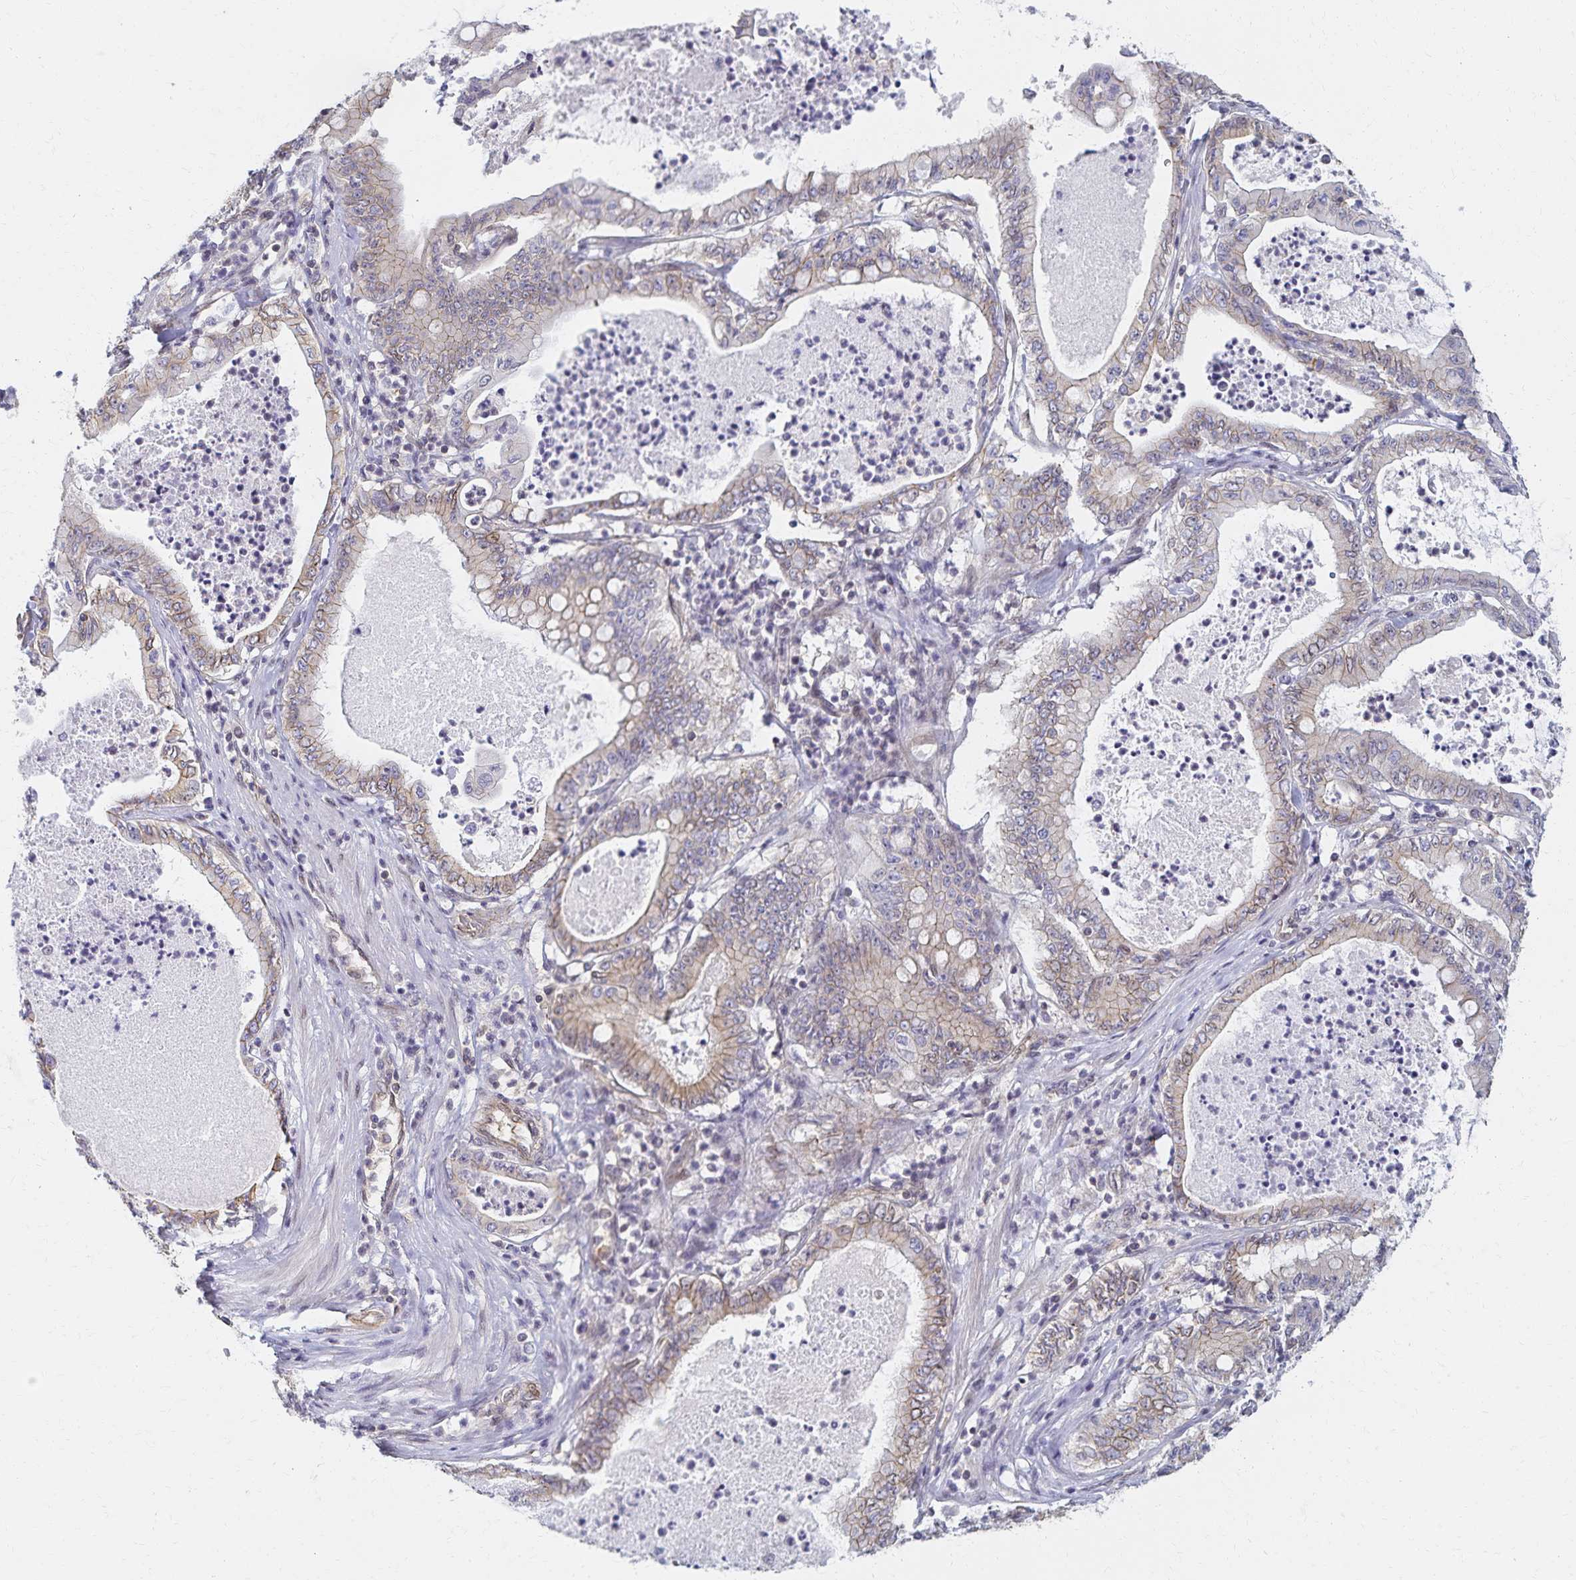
{"staining": {"intensity": "weak", "quantity": "25%-75%", "location": "cytoplasmic/membranous"}, "tissue": "pancreatic cancer", "cell_type": "Tumor cells", "image_type": "cancer", "snomed": [{"axis": "morphology", "description": "Adenocarcinoma, NOS"}, {"axis": "topography", "description": "Pancreas"}], "caption": "Immunohistochemical staining of human pancreatic adenocarcinoma shows low levels of weak cytoplasmic/membranous protein positivity in approximately 25%-75% of tumor cells.", "gene": "RAB9B", "patient": {"sex": "male", "age": 71}}